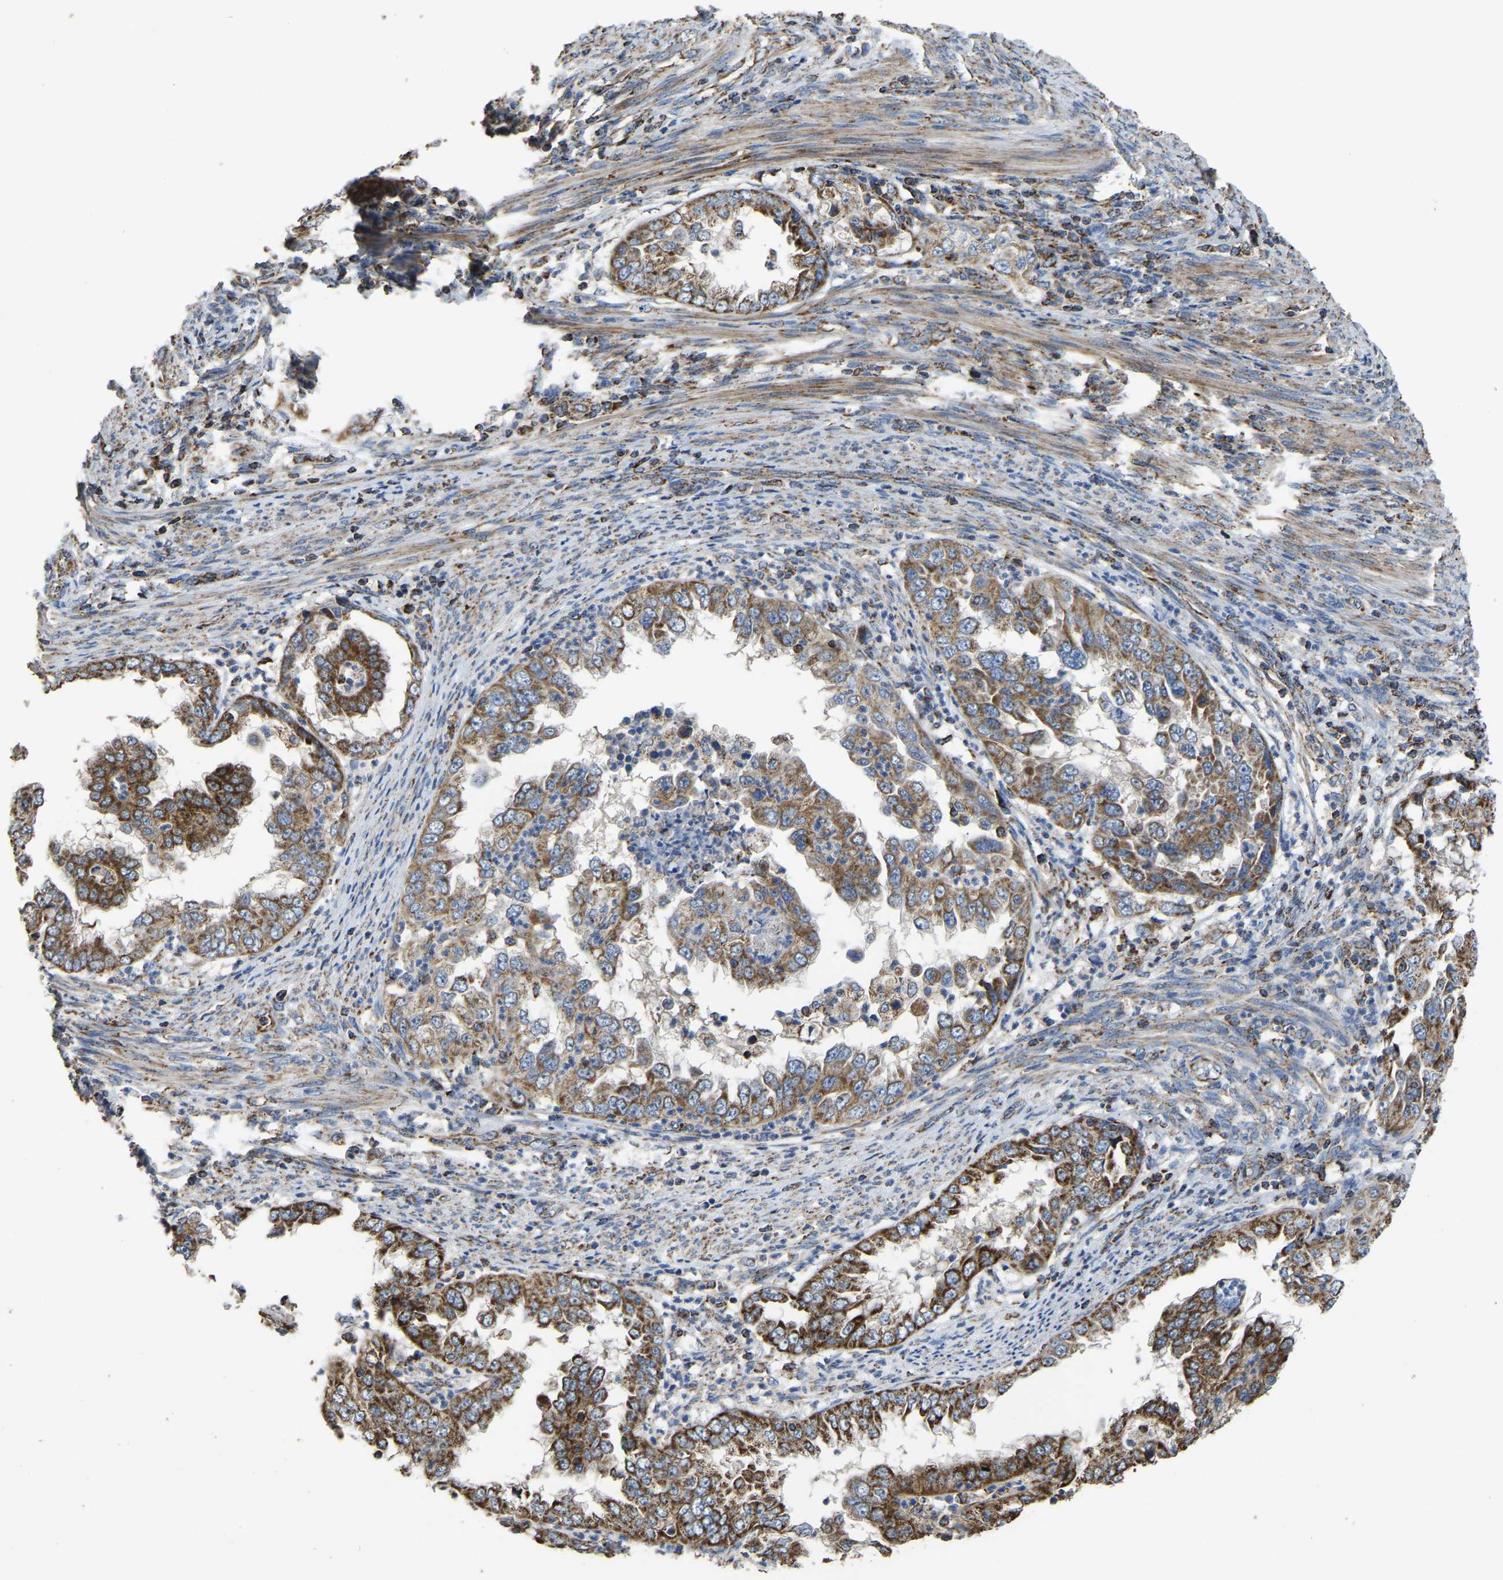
{"staining": {"intensity": "strong", "quantity": ">75%", "location": "cytoplasmic/membranous"}, "tissue": "endometrial cancer", "cell_type": "Tumor cells", "image_type": "cancer", "snomed": [{"axis": "morphology", "description": "Adenocarcinoma, NOS"}, {"axis": "topography", "description": "Endometrium"}], "caption": "Immunohistochemistry (IHC) (DAB) staining of endometrial cancer demonstrates strong cytoplasmic/membranous protein staining in about >75% of tumor cells.", "gene": "ETFA", "patient": {"sex": "female", "age": 85}}